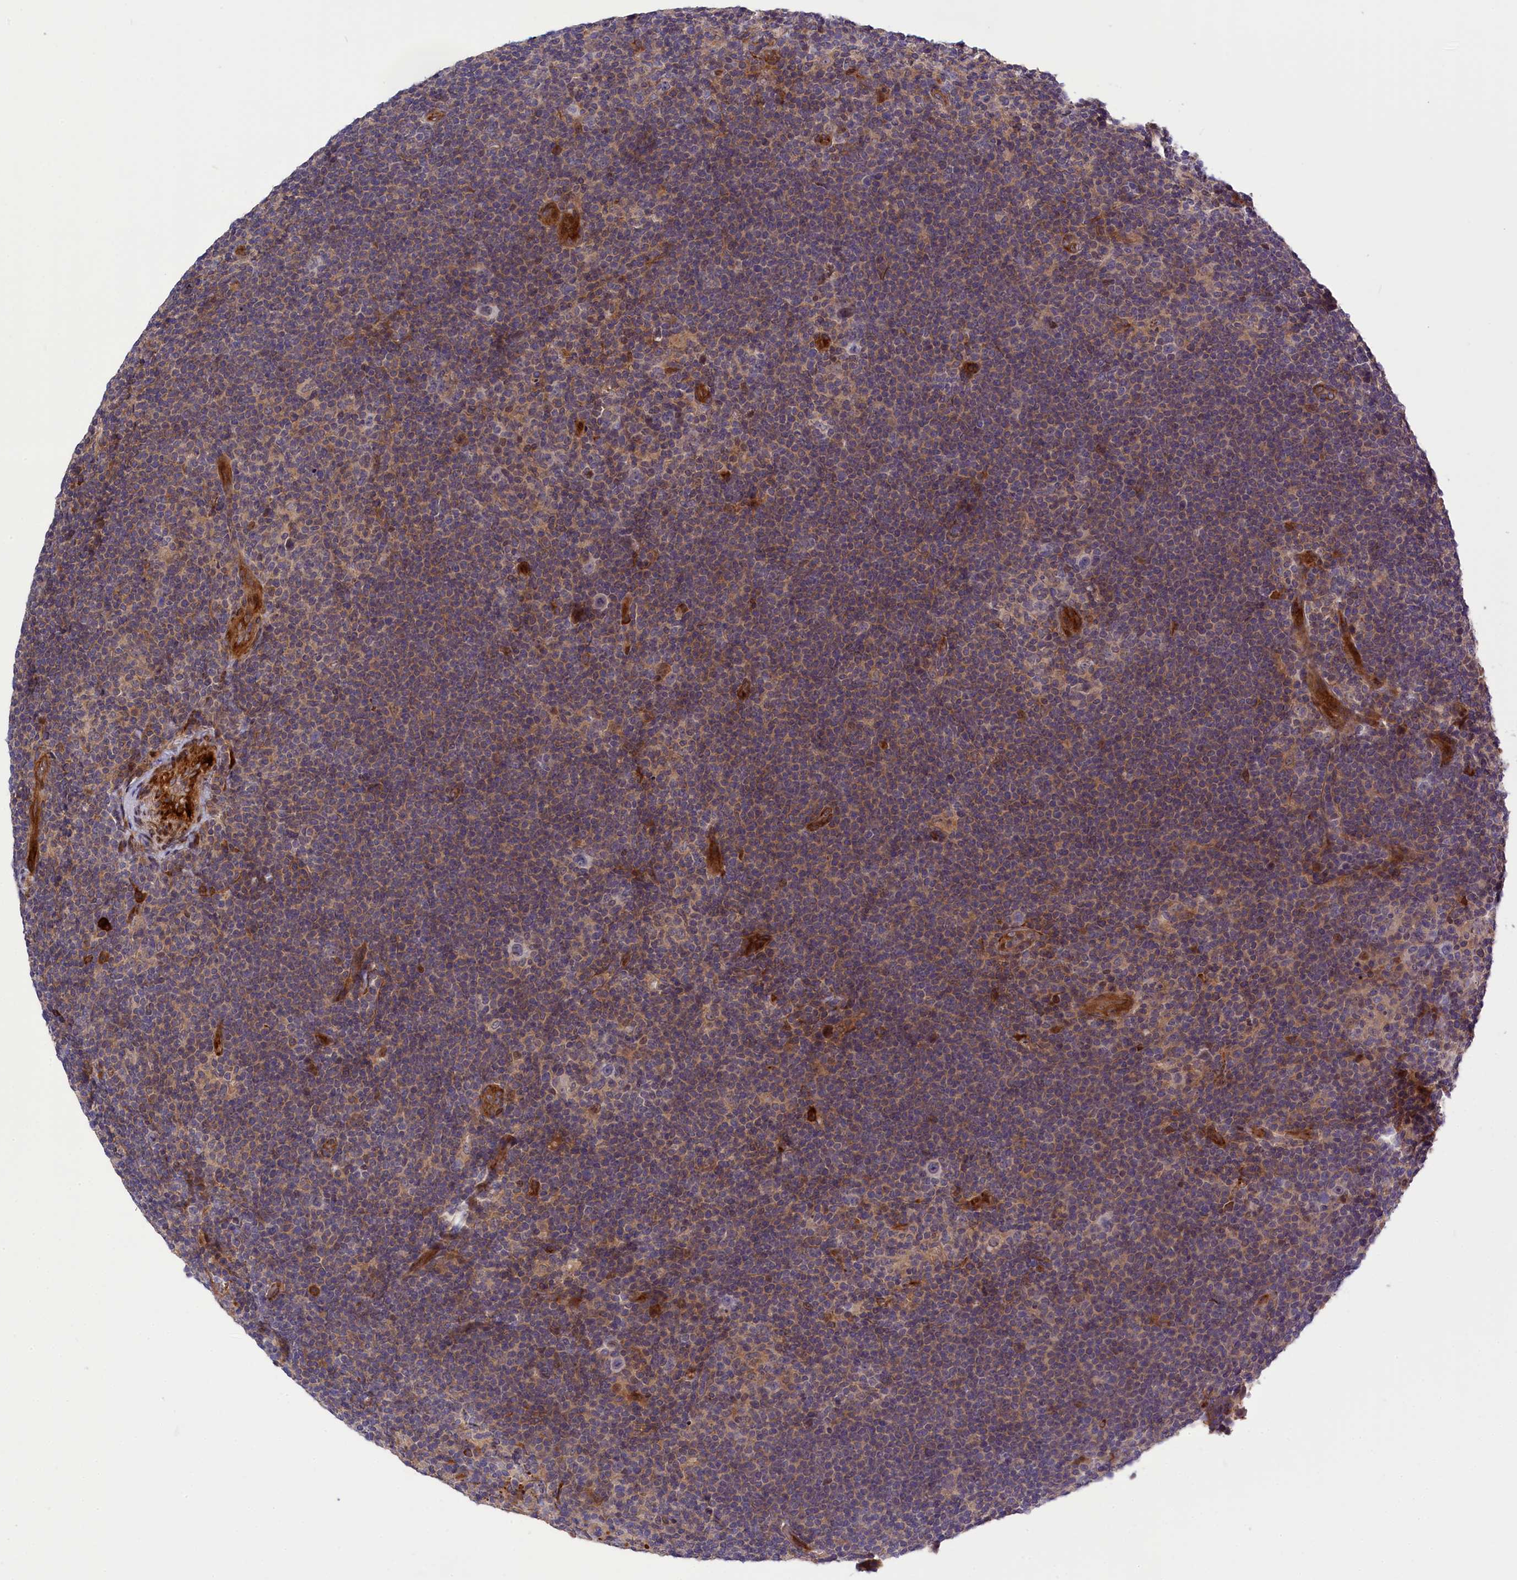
{"staining": {"intensity": "negative", "quantity": "none", "location": "none"}, "tissue": "lymphoma", "cell_type": "Tumor cells", "image_type": "cancer", "snomed": [{"axis": "morphology", "description": "Hodgkin's disease, NOS"}, {"axis": "topography", "description": "Lymph node"}], "caption": "Tumor cells show no significant protein expression in lymphoma.", "gene": "DDX60L", "patient": {"sex": "female", "age": 57}}